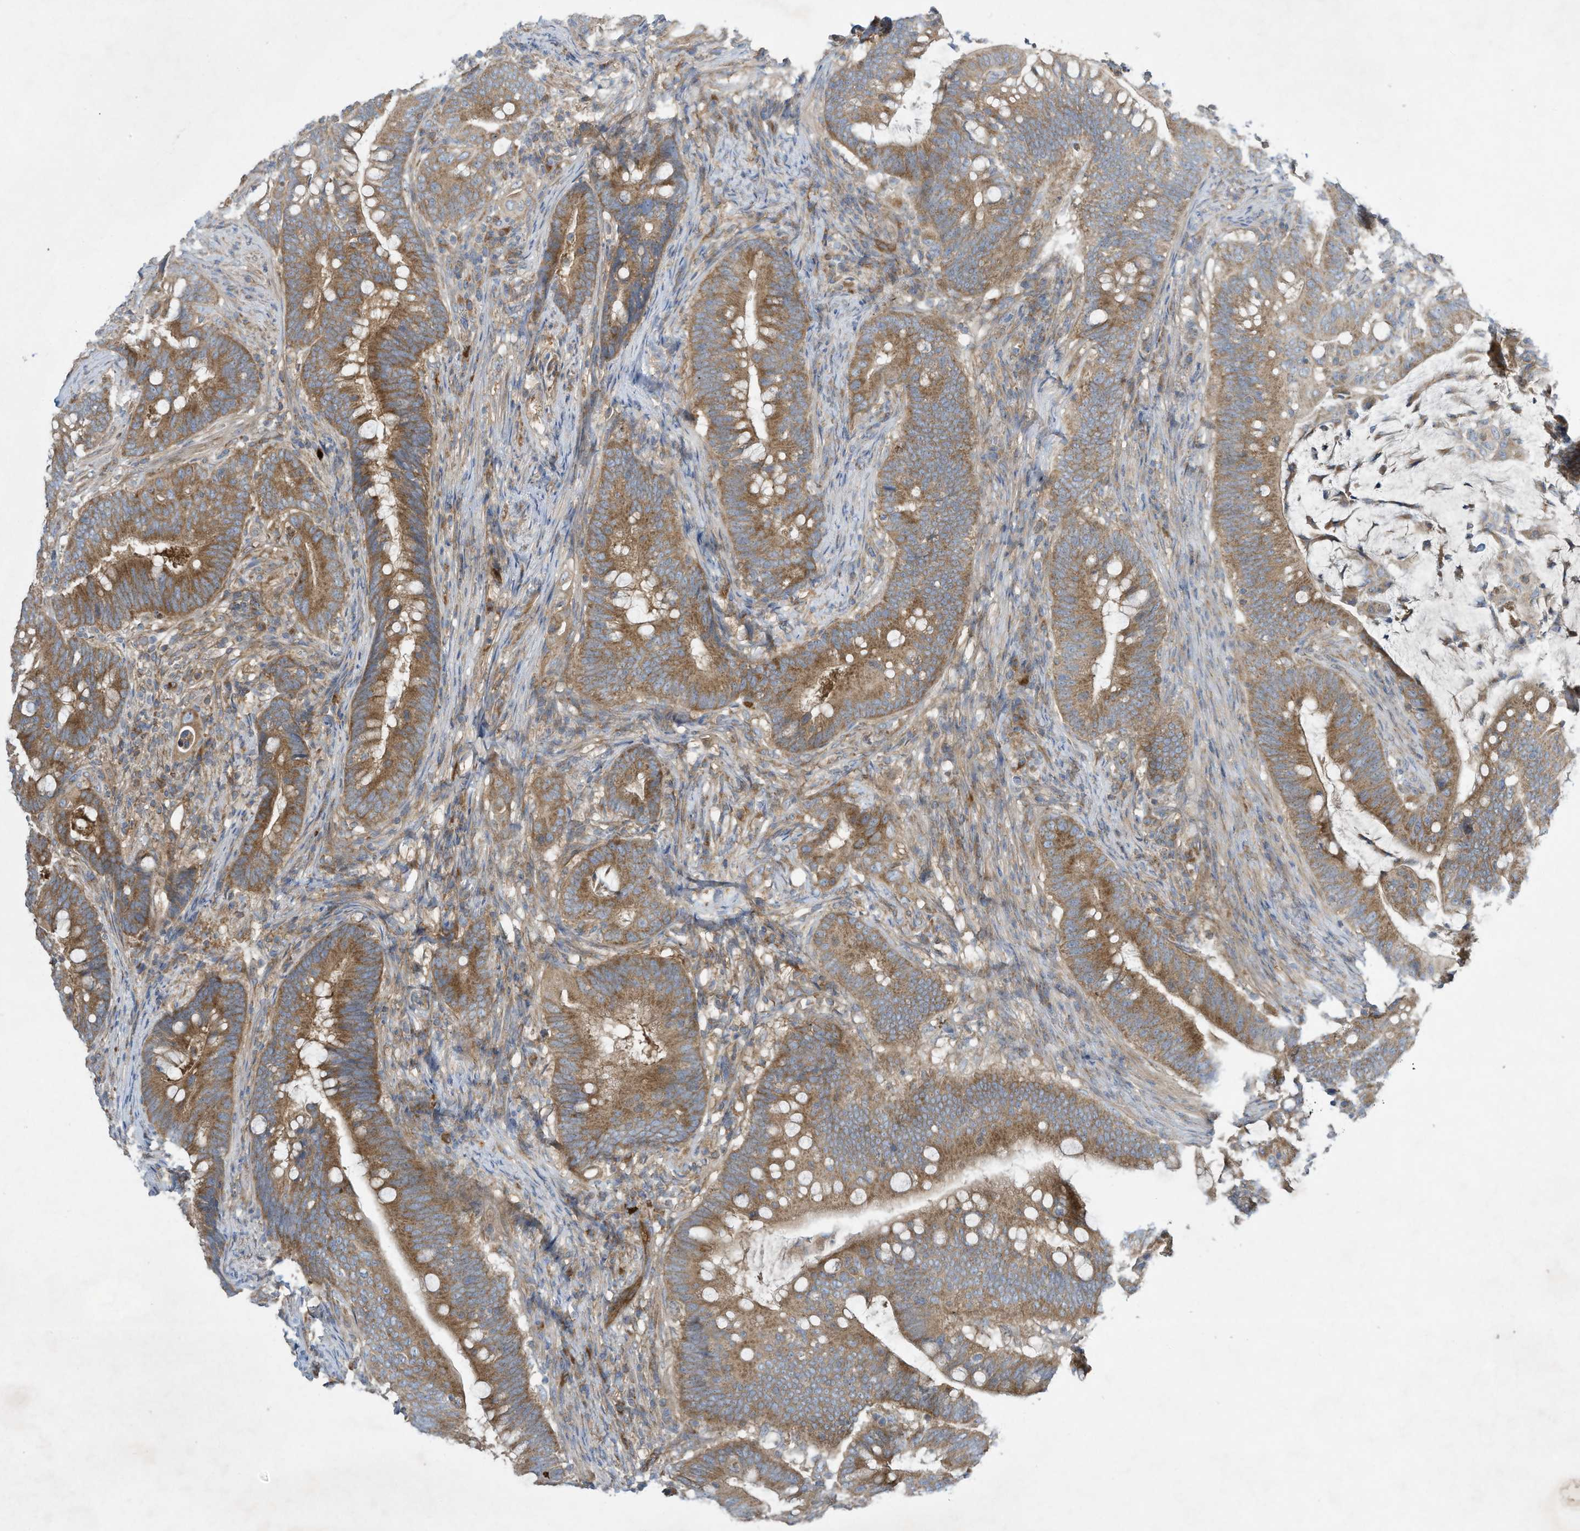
{"staining": {"intensity": "moderate", "quantity": ">75%", "location": "cytoplasmic/membranous"}, "tissue": "colorectal cancer", "cell_type": "Tumor cells", "image_type": "cancer", "snomed": [{"axis": "morphology", "description": "Adenocarcinoma, NOS"}, {"axis": "topography", "description": "Colon"}], "caption": "This is a micrograph of IHC staining of colorectal cancer, which shows moderate positivity in the cytoplasmic/membranous of tumor cells.", "gene": "SYNJ2", "patient": {"sex": "female", "age": 66}}